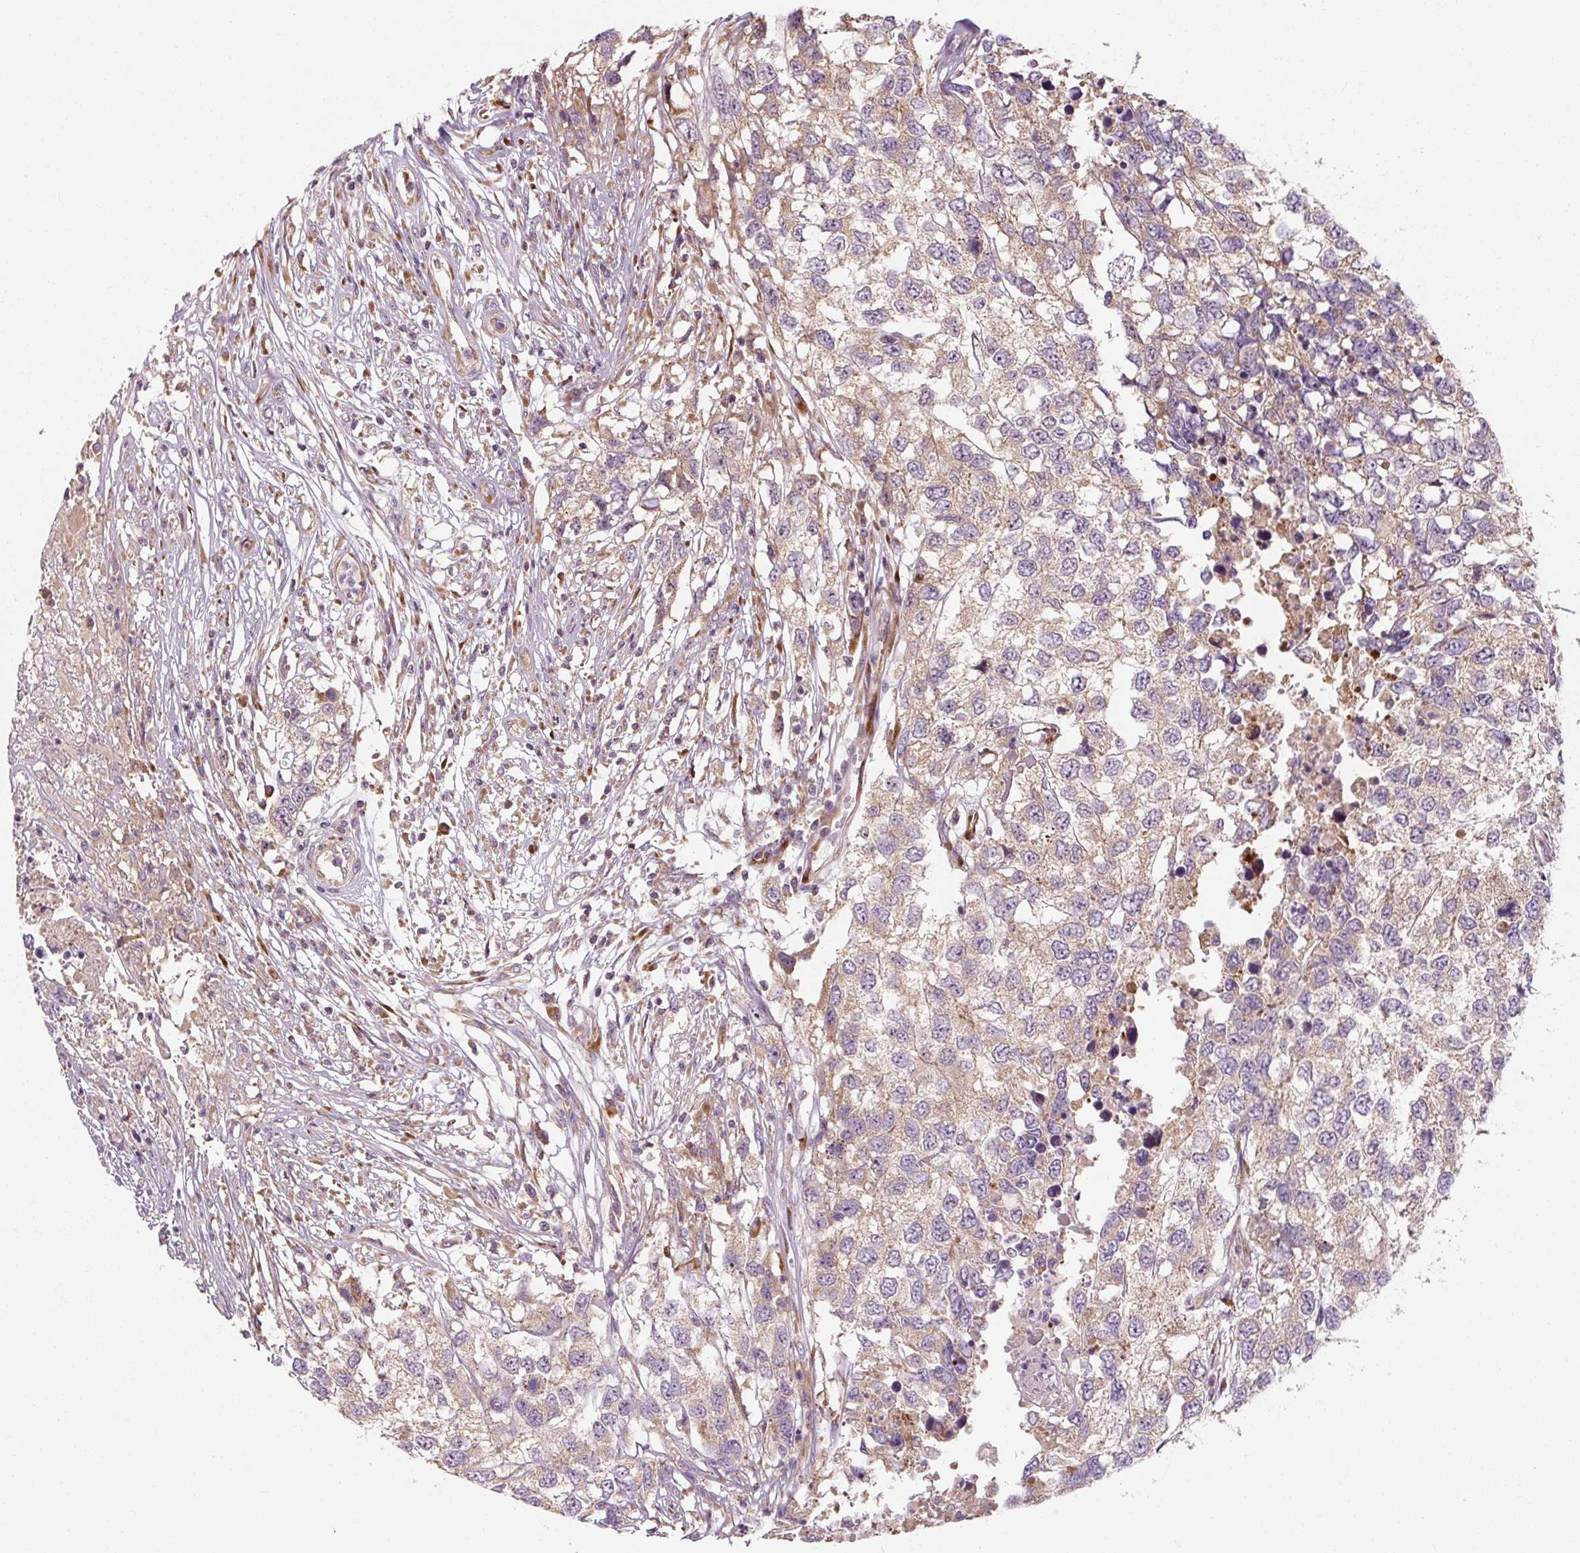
{"staining": {"intensity": "weak", "quantity": ">75%", "location": "cytoplasmic/membranous"}, "tissue": "testis cancer", "cell_type": "Tumor cells", "image_type": "cancer", "snomed": [{"axis": "morphology", "description": "Carcinoma, Embryonal, NOS"}, {"axis": "topography", "description": "Testis"}], "caption": "The immunohistochemical stain highlights weak cytoplasmic/membranous staining in tumor cells of embryonal carcinoma (testis) tissue. (DAB (3,3'-diaminobenzidine) IHC, brown staining for protein, blue staining for nuclei).", "gene": "PRSS48", "patient": {"sex": "male", "age": 83}}